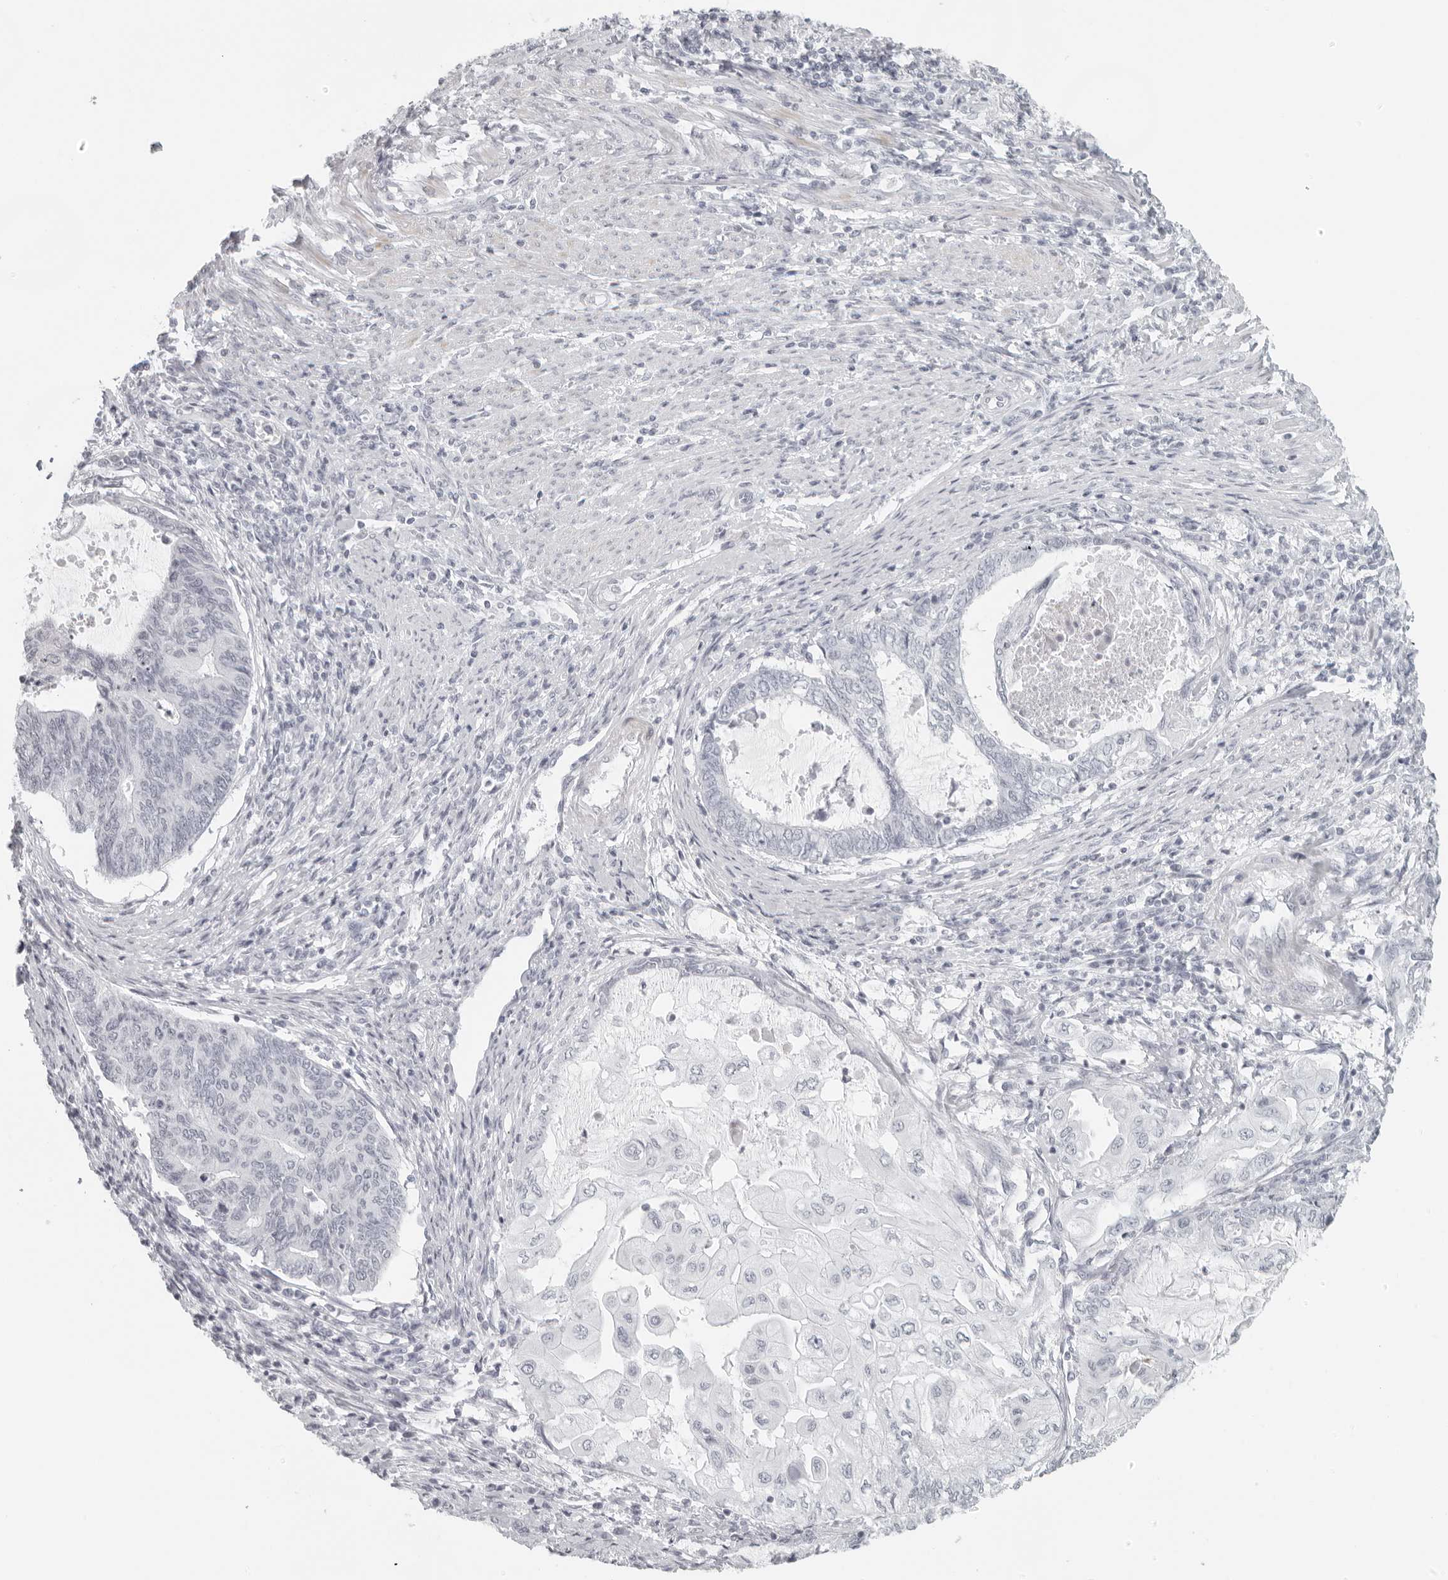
{"staining": {"intensity": "negative", "quantity": "none", "location": "none"}, "tissue": "endometrial cancer", "cell_type": "Tumor cells", "image_type": "cancer", "snomed": [{"axis": "morphology", "description": "Adenocarcinoma, NOS"}, {"axis": "topography", "description": "Uterus"}, {"axis": "topography", "description": "Endometrium"}], "caption": "Adenocarcinoma (endometrial) was stained to show a protein in brown. There is no significant positivity in tumor cells.", "gene": "RPS6KC1", "patient": {"sex": "female", "age": 70}}